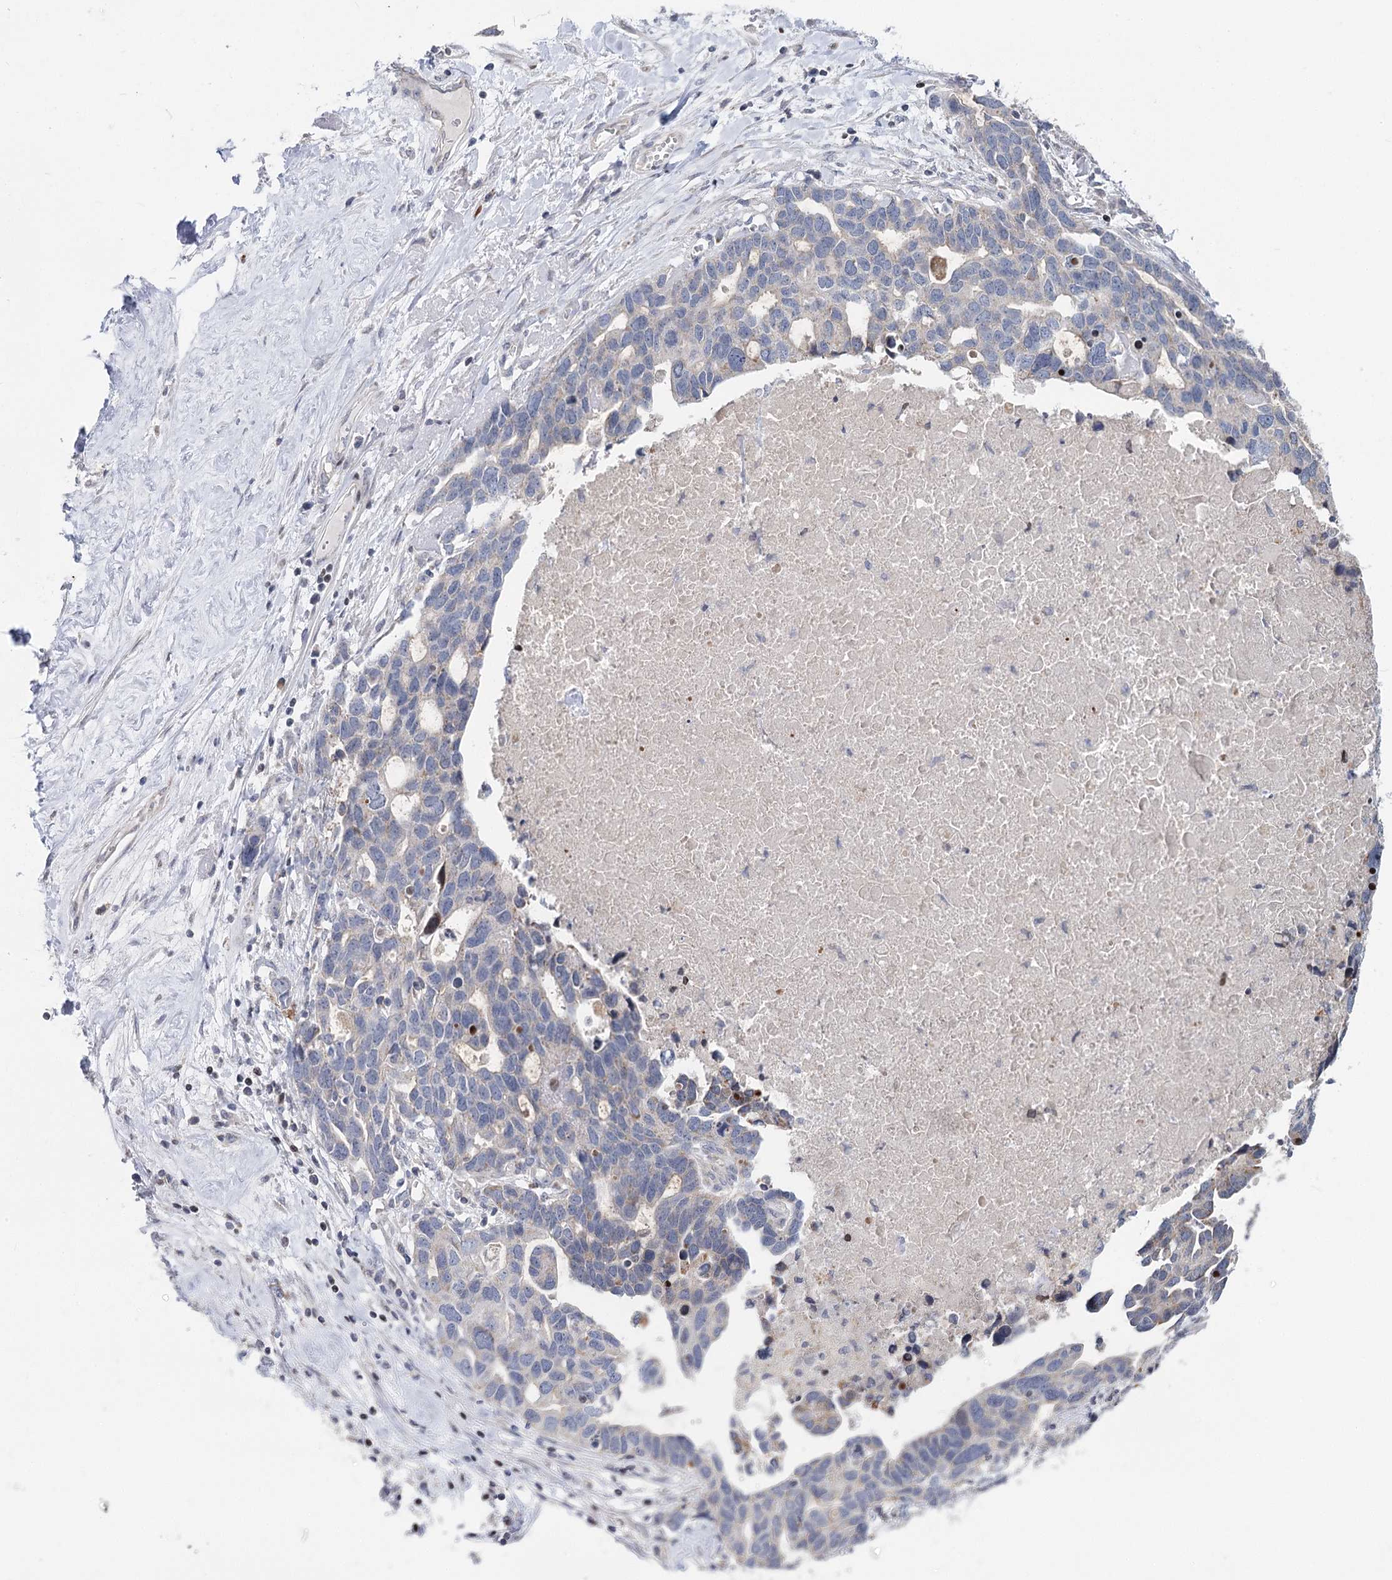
{"staining": {"intensity": "negative", "quantity": "none", "location": "none"}, "tissue": "ovarian cancer", "cell_type": "Tumor cells", "image_type": "cancer", "snomed": [{"axis": "morphology", "description": "Cystadenocarcinoma, serous, NOS"}, {"axis": "topography", "description": "Ovary"}], "caption": "The image demonstrates no staining of tumor cells in ovarian cancer.", "gene": "PTGR1", "patient": {"sex": "female", "age": 54}}